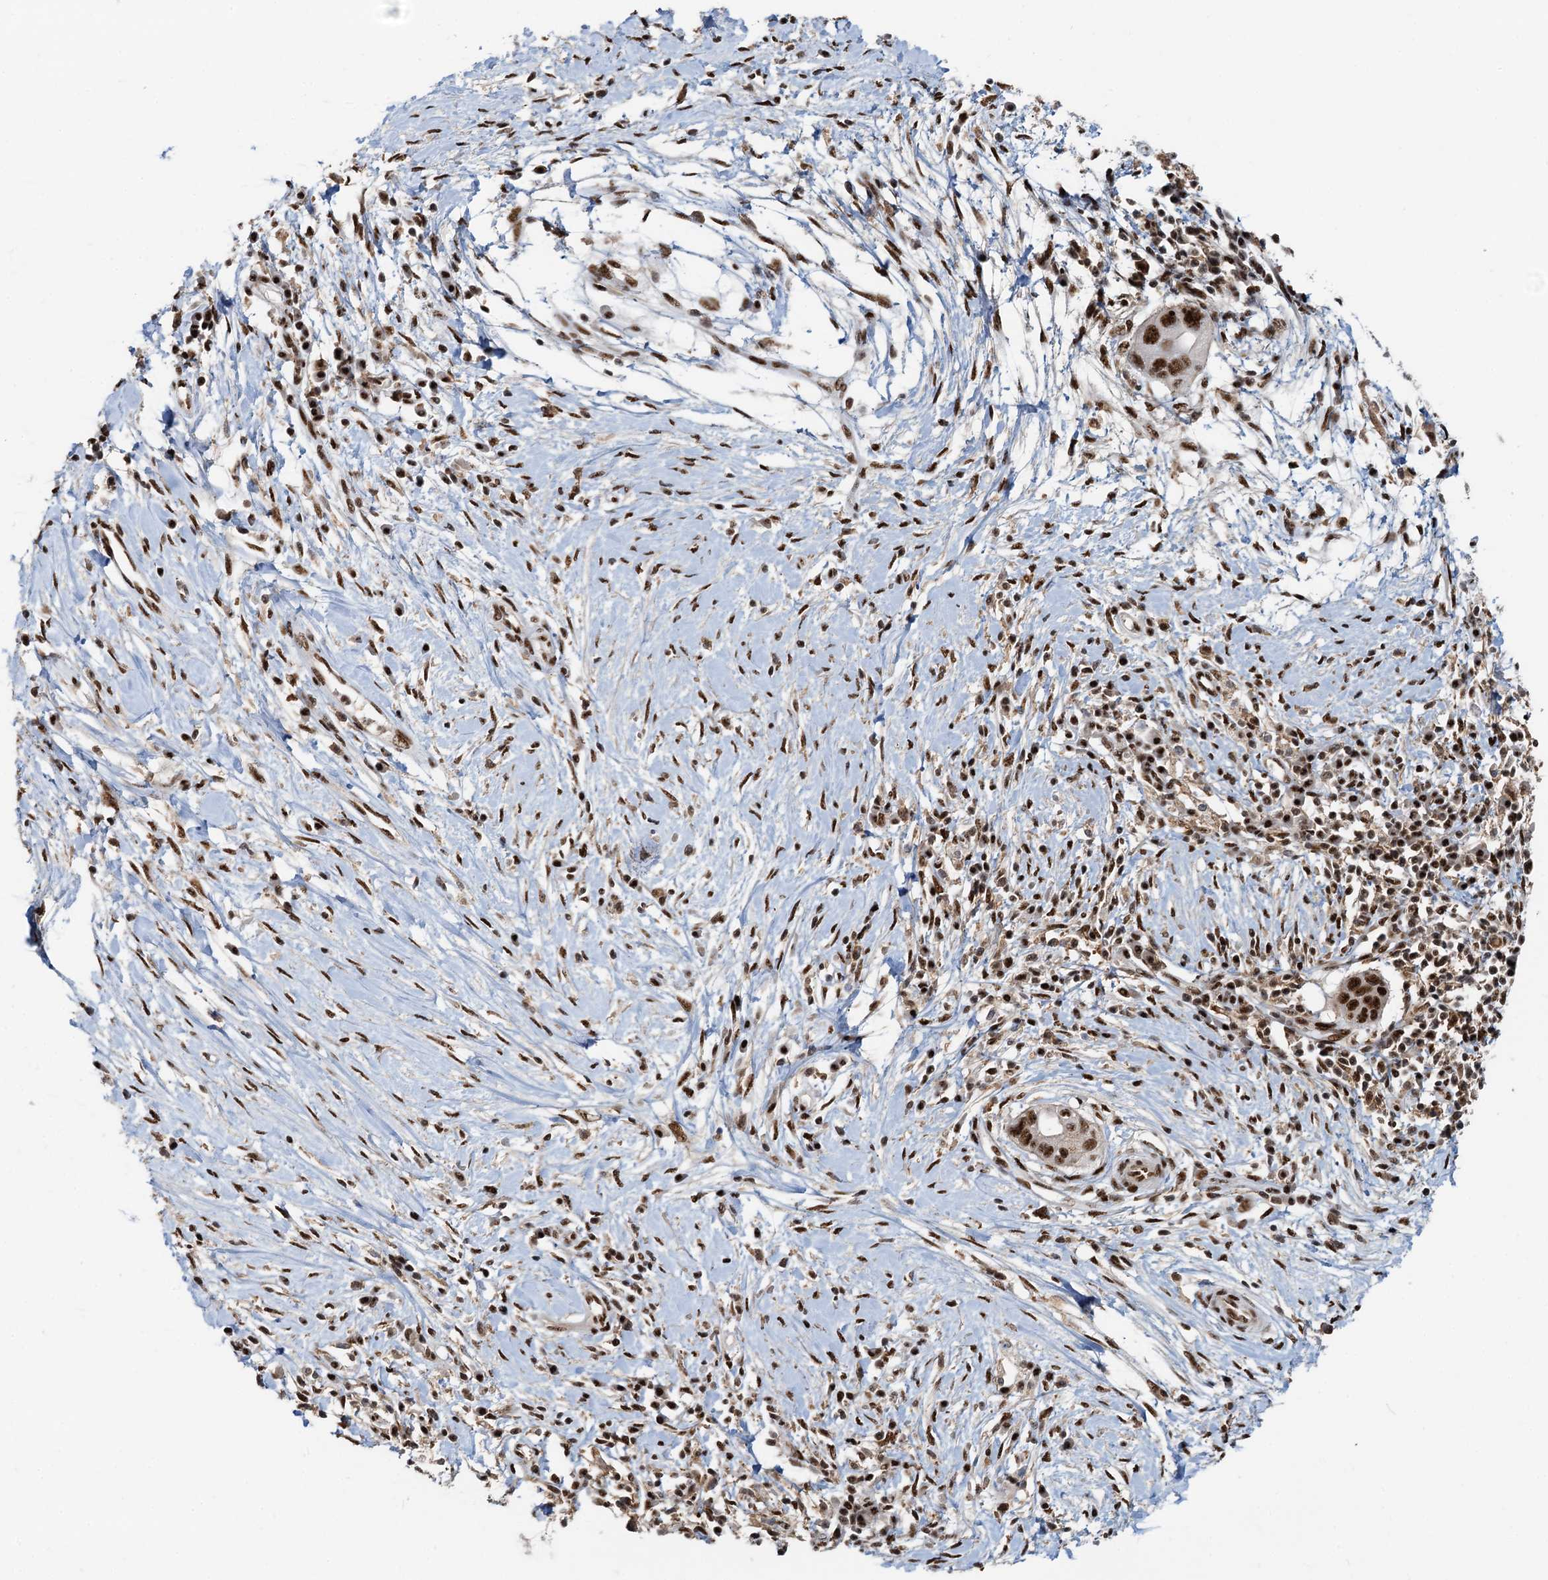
{"staining": {"intensity": "strong", "quantity": ">75%", "location": "nuclear"}, "tissue": "pancreatic cancer", "cell_type": "Tumor cells", "image_type": "cancer", "snomed": [{"axis": "morphology", "description": "Adenocarcinoma, NOS"}, {"axis": "topography", "description": "Pancreas"}], "caption": "This histopathology image displays immunohistochemistry staining of human pancreatic adenocarcinoma, with high strong nuclear expression in approximately >75% of tumor cells.", "gene": "RBM26", "patient": {"sex": "male", "age": 68}}